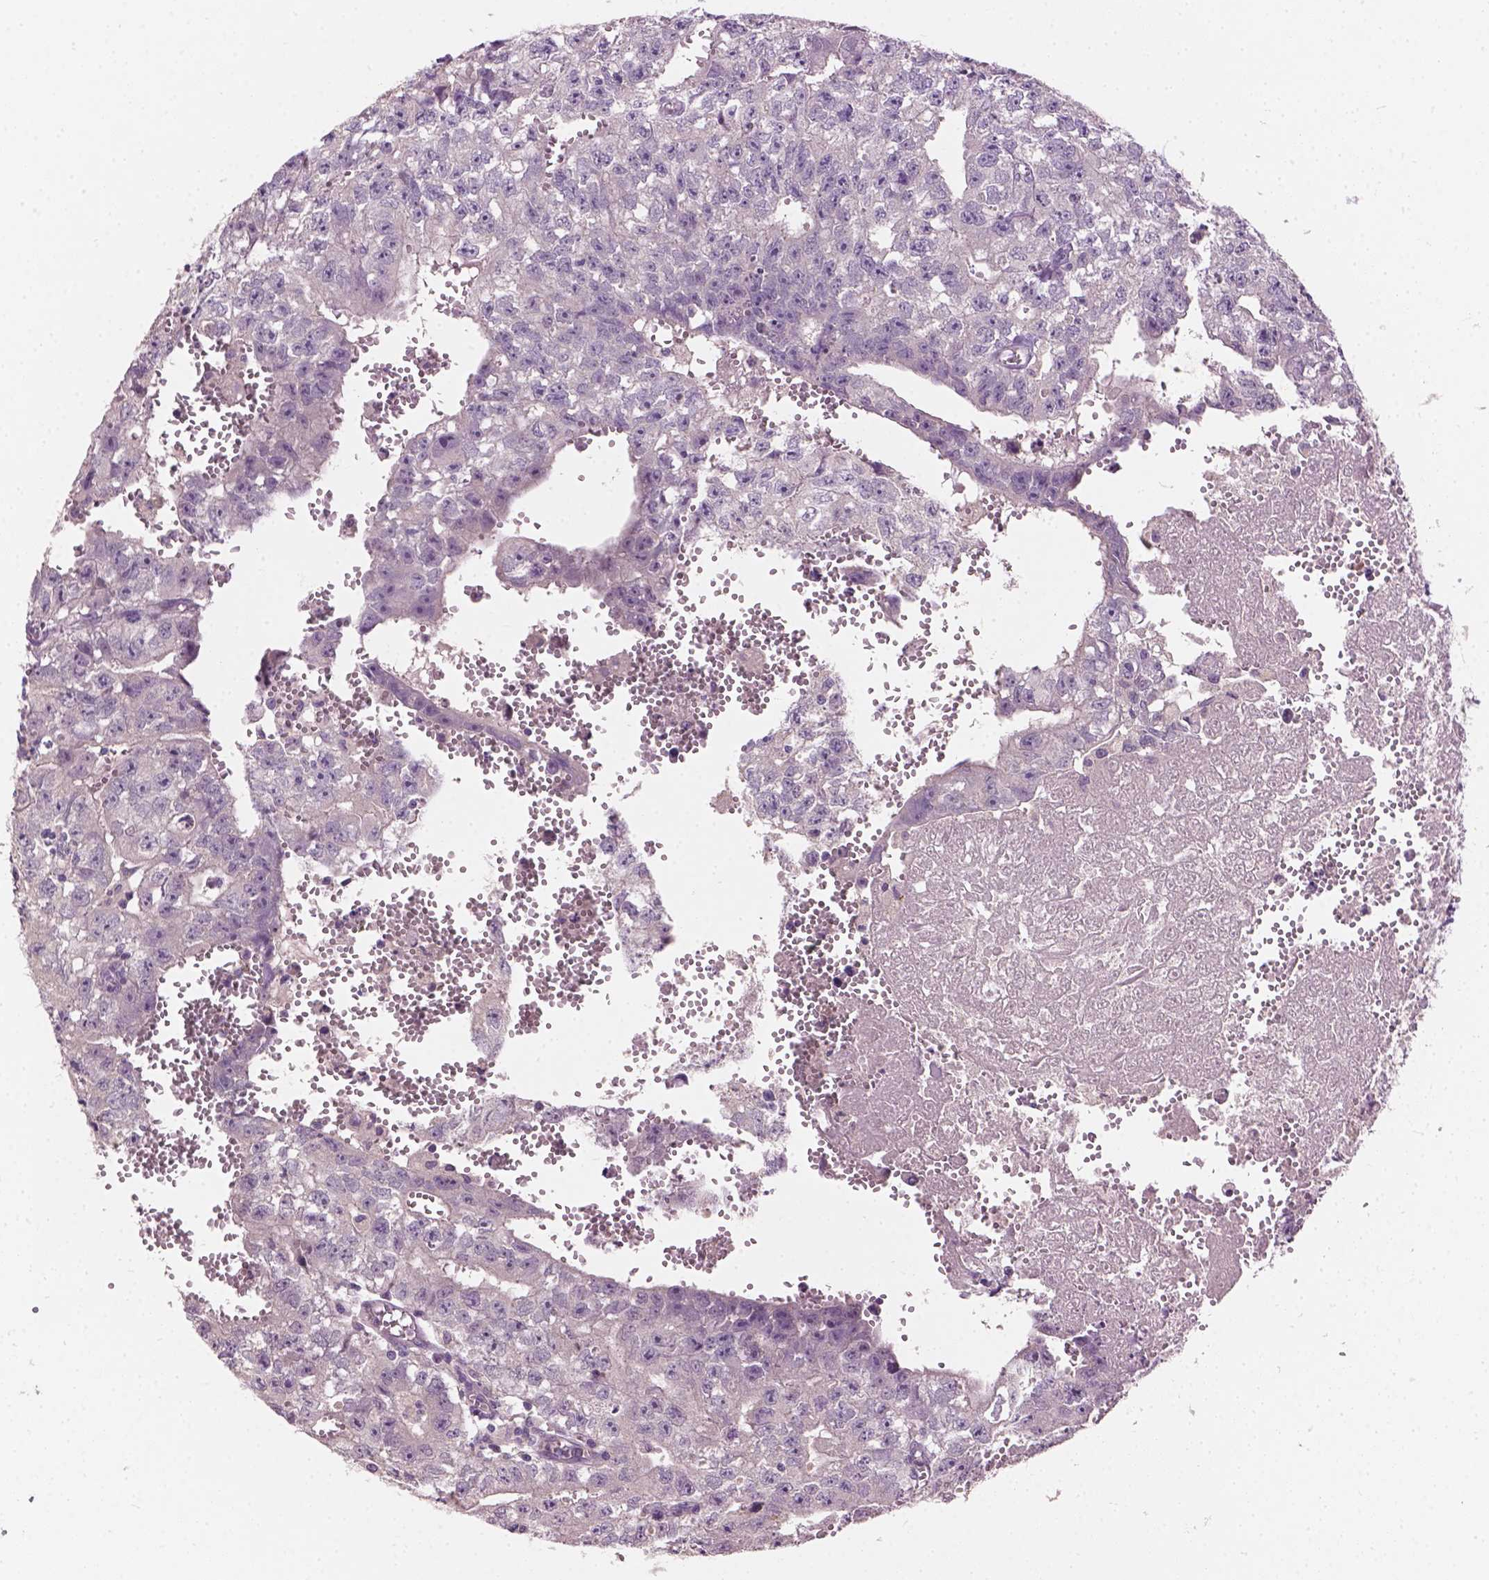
{"staining": {"intensity": "negative", "quantity": "none", "location": "none"}, "tissue": "testis cancer", "cell_type": "Tumor cells", "image_type": "cancer", "snomed": [{"axis": "morphology", "description": "Carcinoma, Embryonal, NOS"}, {"axis": "morphology", "description": "Teratoma, malignant, NOS"}, {"axis": "topography", "description": "Testis"}], "caption": "Tumor cells show no significant expression in malignant teratoma (testis).", "gene": "KRT17", "patient": {"sex": "male", "age": 24}}